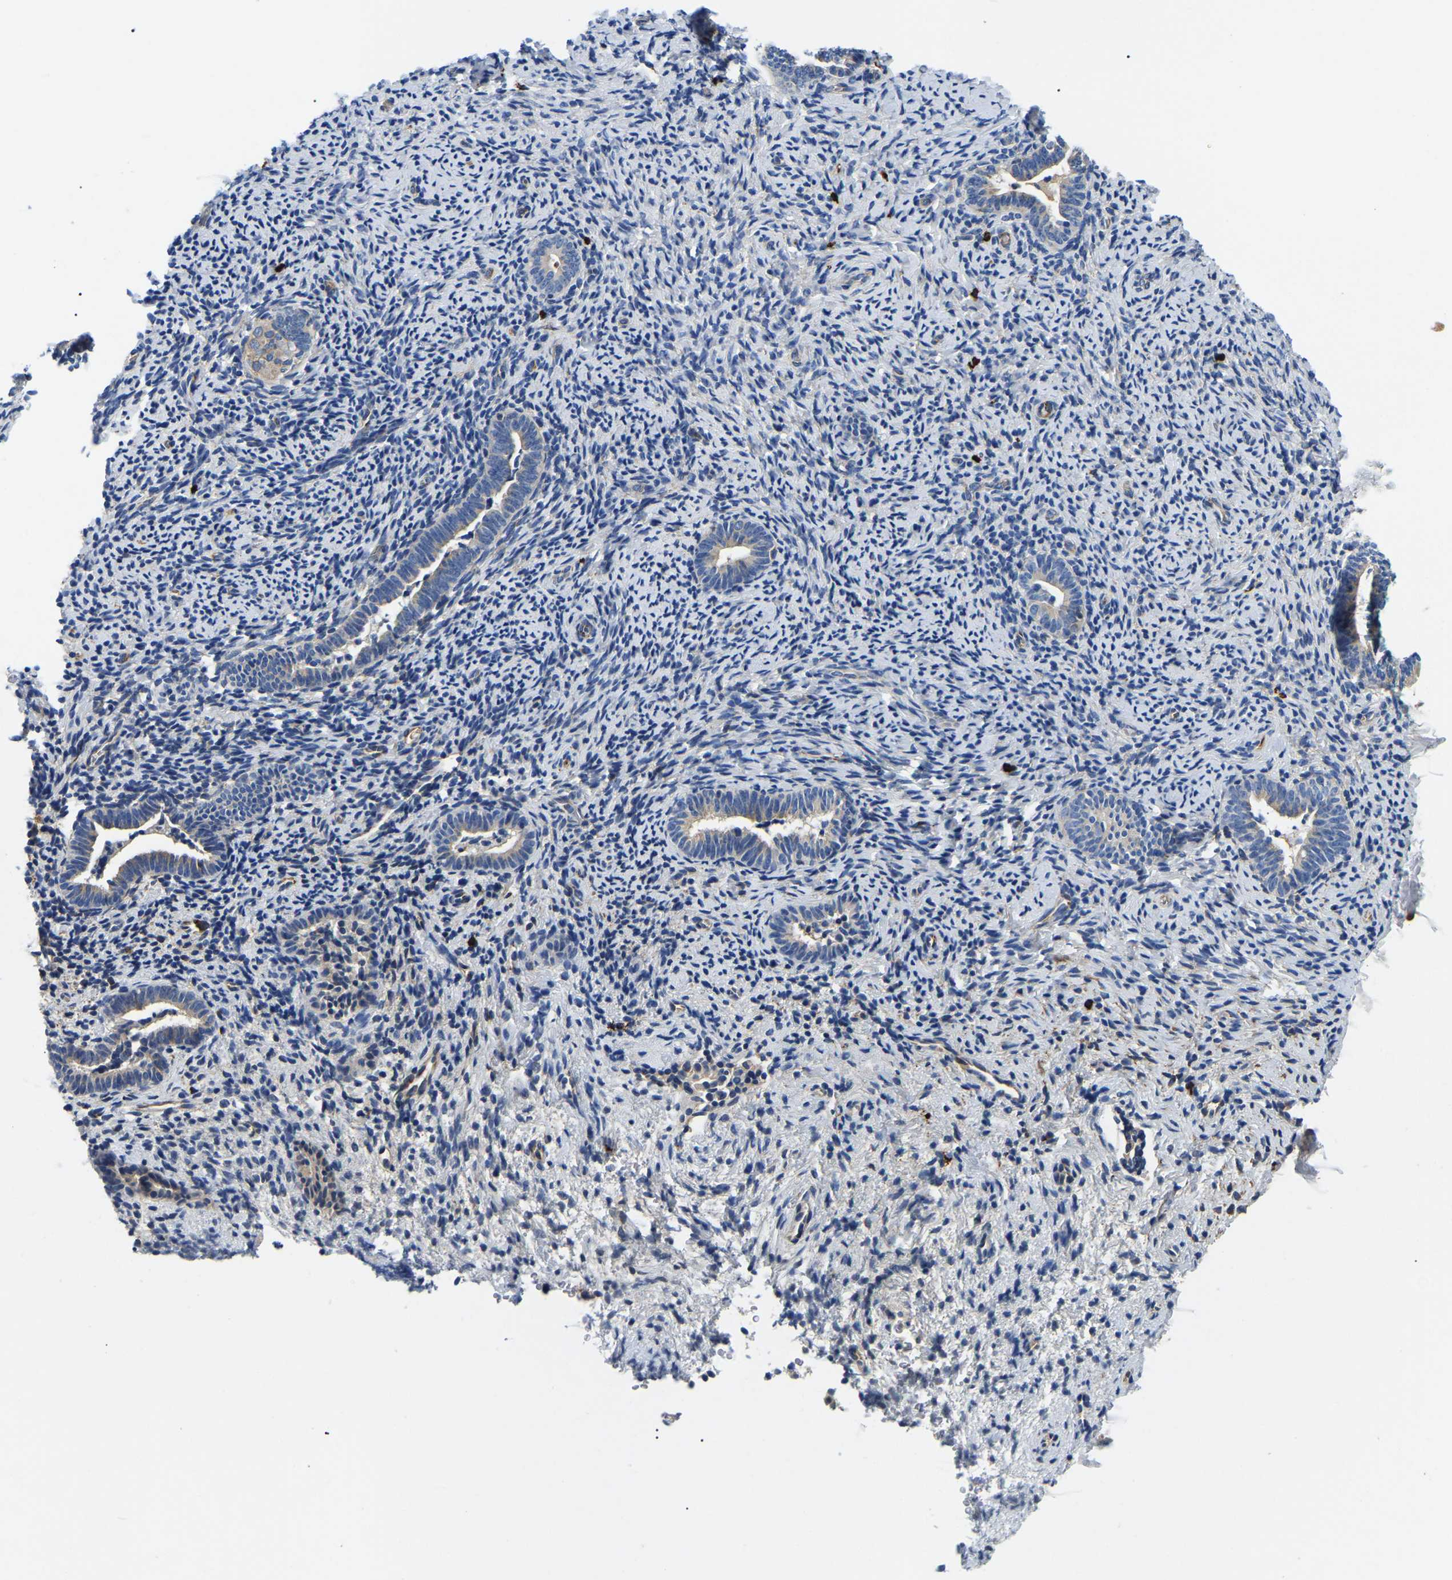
{"staining": {"intensity": "negative", "quantity": "none", "location": "none"}, "tissue": "endometrium", "cell_type": "Cells in endometrial stroma", "image_type": "normal", "snomed": [{"axis": "morphology", "description": "Normal tissue, NOS"}, {"axis": "topography", "description": "Endometrium"}], "caption": "This is an immunohistochemistry (IHC) histopathology image of benign human endometrium. There is no expression in cells in endometrial stroma.", "gene": "DUSP8", "patient": {"sex": "female", "age": 51}}